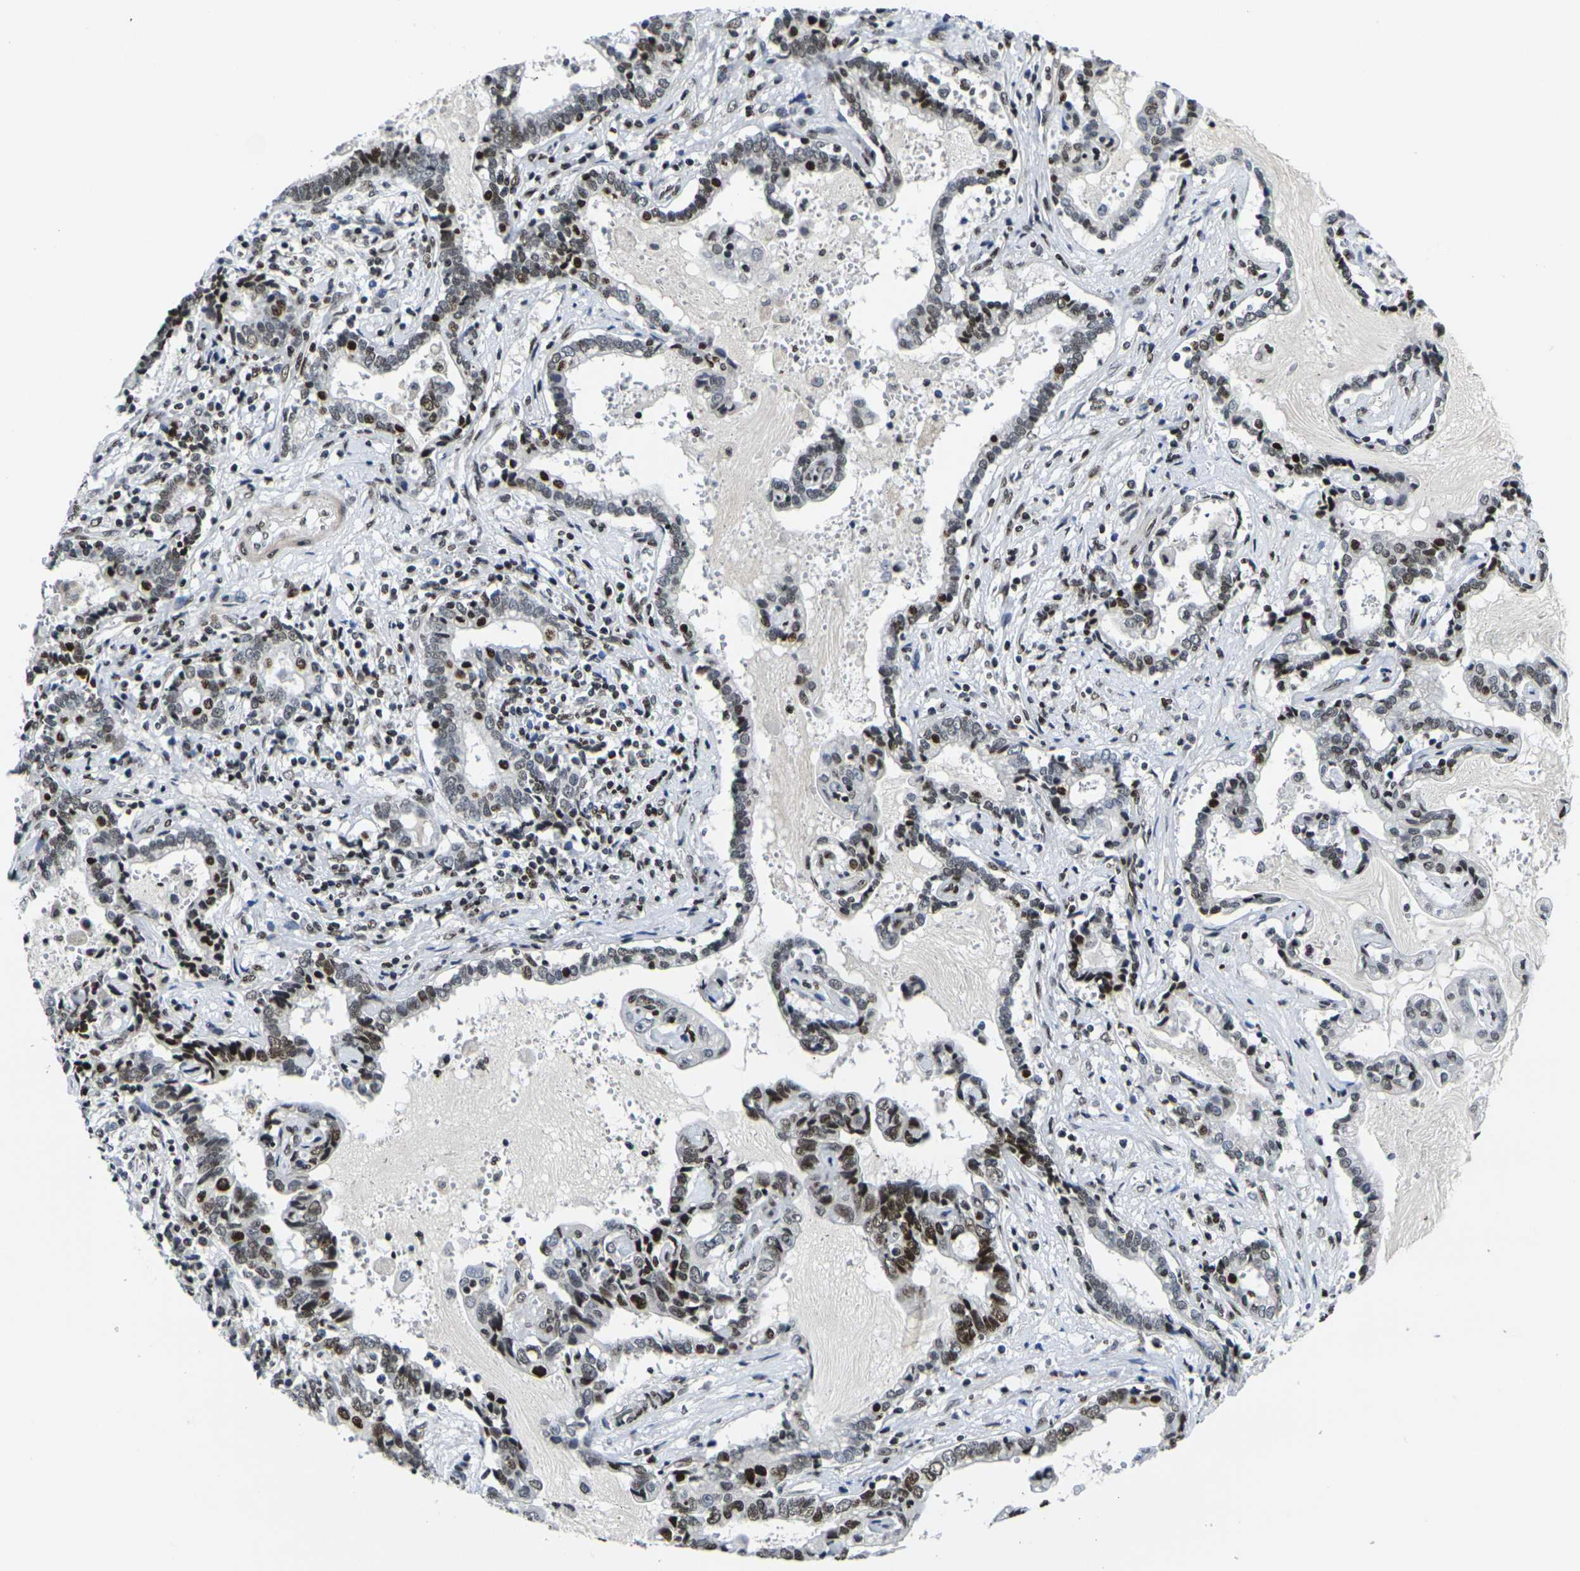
{"staining": {"intensity": "moderate", "quantity": "<25%", "location": "nuclear"}, "tissue": "liver cancer", "cell_type": "Tumor cells", "image_type": "cancer", "snomed": [{"axis": "morphology", "description": "Cholangiocarcinoma"}, {"axis": "topography", "description": "Liver"}], "caption": "Immunohistochemistry histopathology image of neoplastic tissue: liver cancer stained using immunohistochemistry (IHC) shows low levels of moderate protein expression localized specifically in the nuclear of tumor cells, appearing as a nuclear brown color.", "gene": "H1-10", "patient": {"sex": "male", "age": 57}}